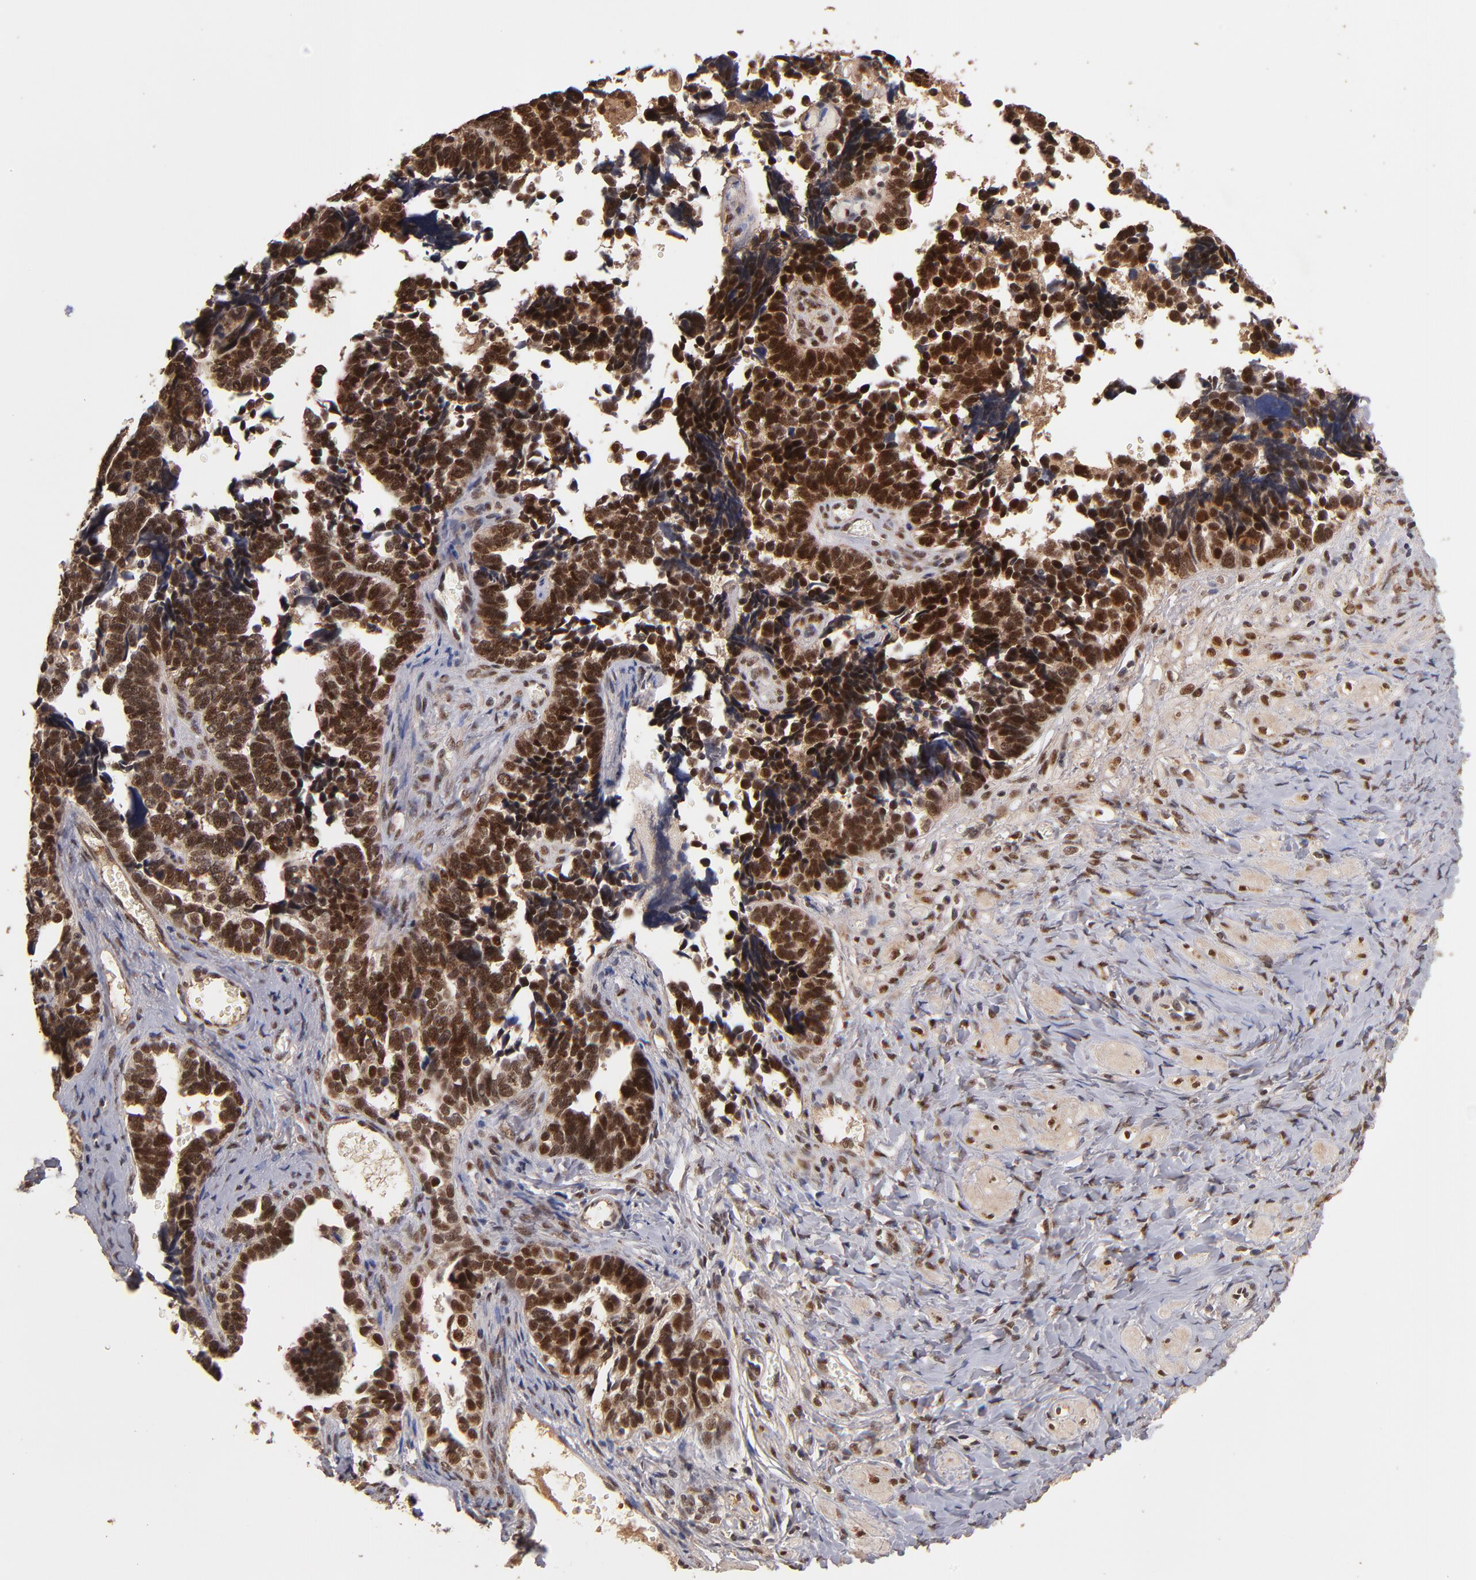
{"staining": {"intensity": "strong", "quantity": ">75%", "location": "cytoplasmic/membranous,nuclear"}, "tissue": "ovarian cancer", "cell_type": "Tumor cells", "image_type": "cancer", "snomed": [{"axis": "morphology", "description": "Cystadenocarcinoma, serous, NOS"}, {"axis": "topography", "description": "Ovary"}], "caption": "Serous cystadenocarcinoma (ovarian) stained for a protein exhibits strong cytoplasmic/membranous and nuclear positivity in tumor cells.", "gene": "EAPP", "patient": {"sex": "female", "age": 77}}